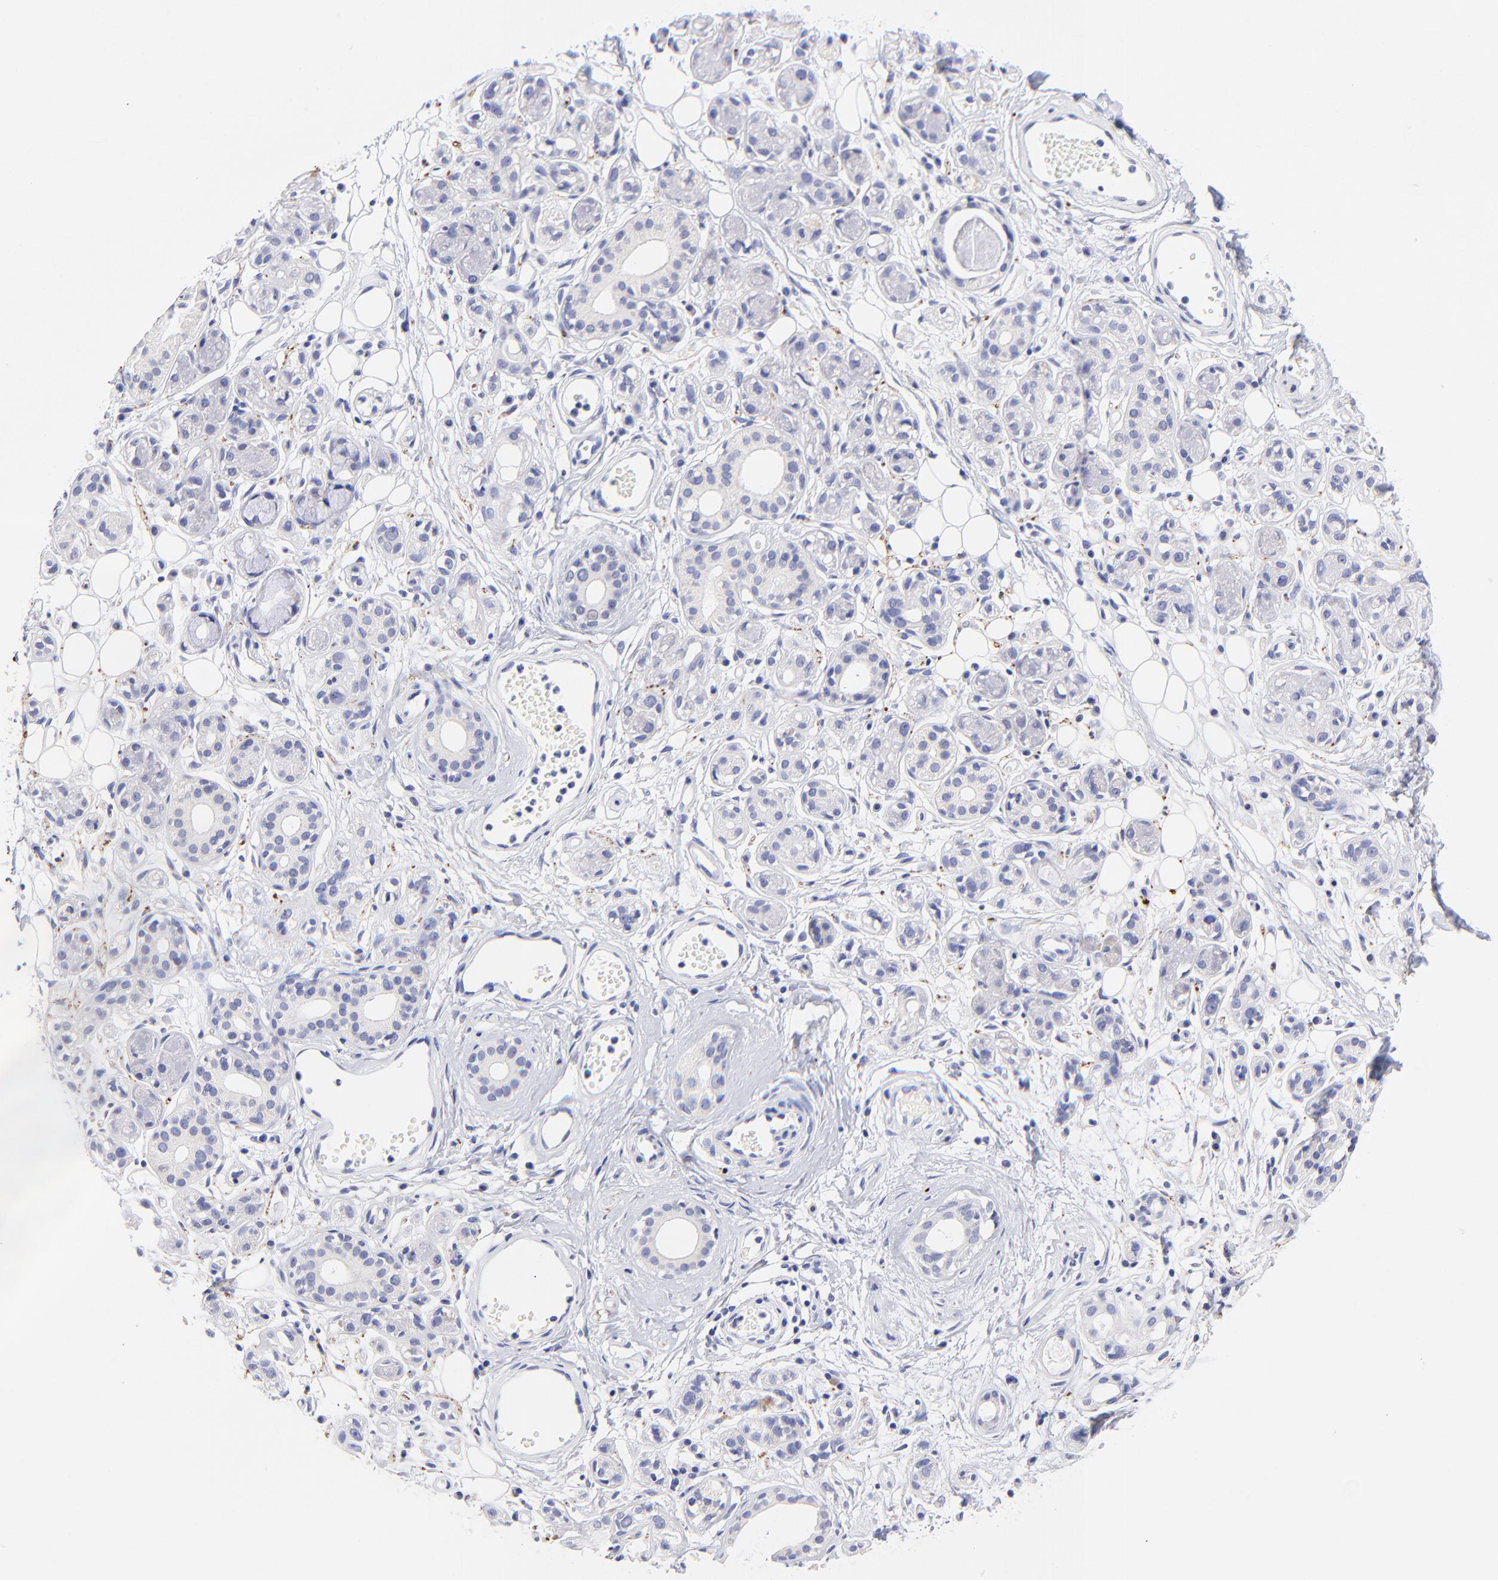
{"staining": {"intensity": "negative", "quantity": "none", "location": "none"}, "tissue": "salivary gland", "cell_type": "Glandular cells", "image_type": "normal", "snomed": [{"axis": "morphology", "description": "Normal tissue, NOS"}, {"axis": "topography", "description": "Salivary gland"}], "caption": "Glandular cells are negative for protein expression in unremarkable human salivary gland. (Brightfield microscopy of DAB (3,3'-diaminobenzidine) IHC at high magnification).", "gene": "RAB3A", "patient": {"sex": "male", "age": 54}}